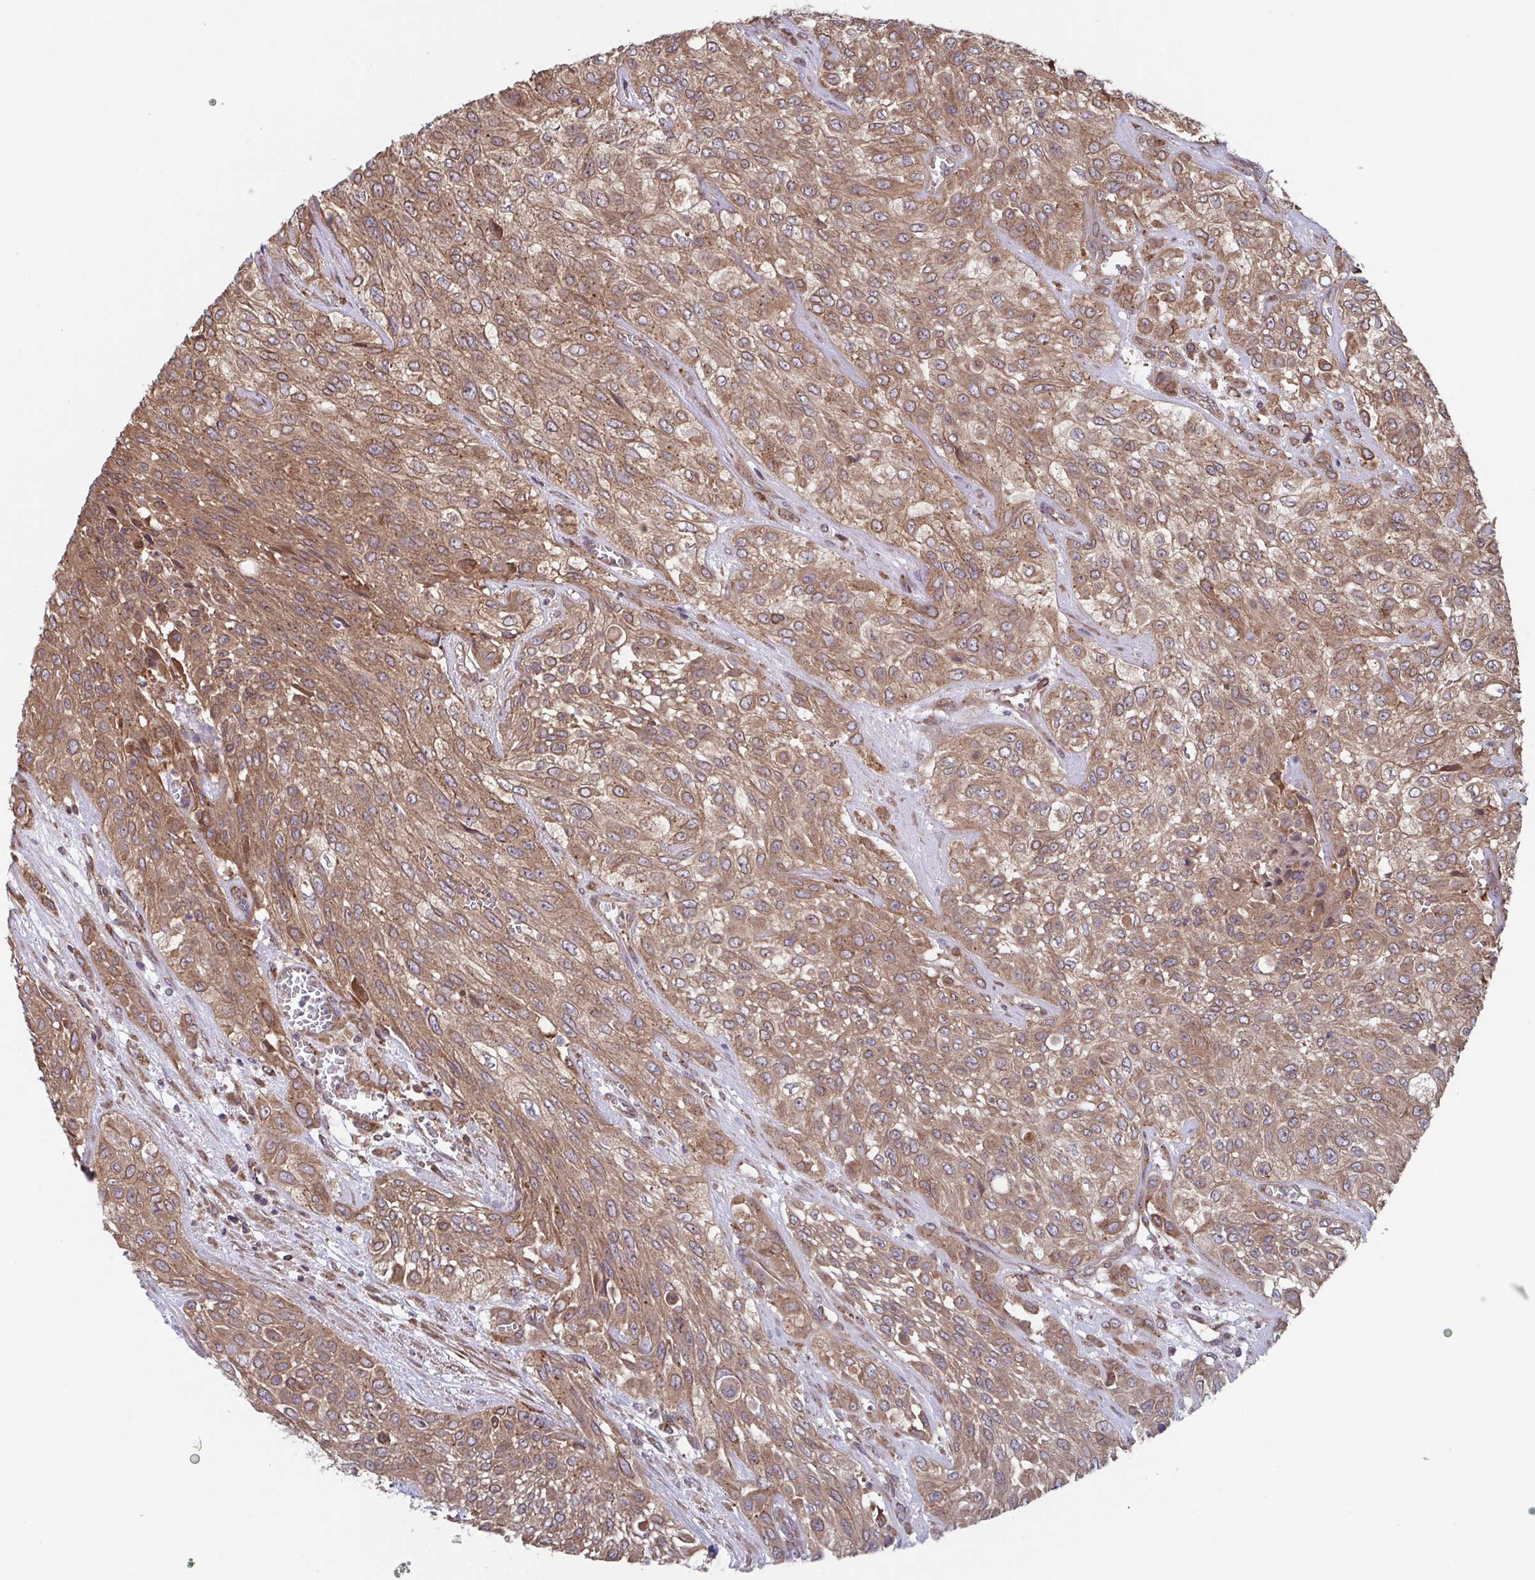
{"staining": {"intensity": "moderate", "quantity": ">75%", "location": "cytoplasmic/membranous"}, "tissue": "urothelial cancer", "cell_type": "Tumor cells", "image_type": "cancer", "snomed": [{"axis": "morphology", "description": "Urothelial carcinoma, High grade"}, {"axis": "topography", "description": "Urinary bladder"}], "caption": "High-magnification brightfield microscopy of urothelial cancer stained with DAB (3,3'-diaminobenzidine) (brown) and counterstained with hematoxylin (blue). tumor cells exhibit moderate cytoplasmic/membranous staining is present in about>75% of cells. (brown staining indicates protein expression, while blue staining denotes nuclei).", "gene": "COPB1", "patient": {"sex": "male", "age": 57}}